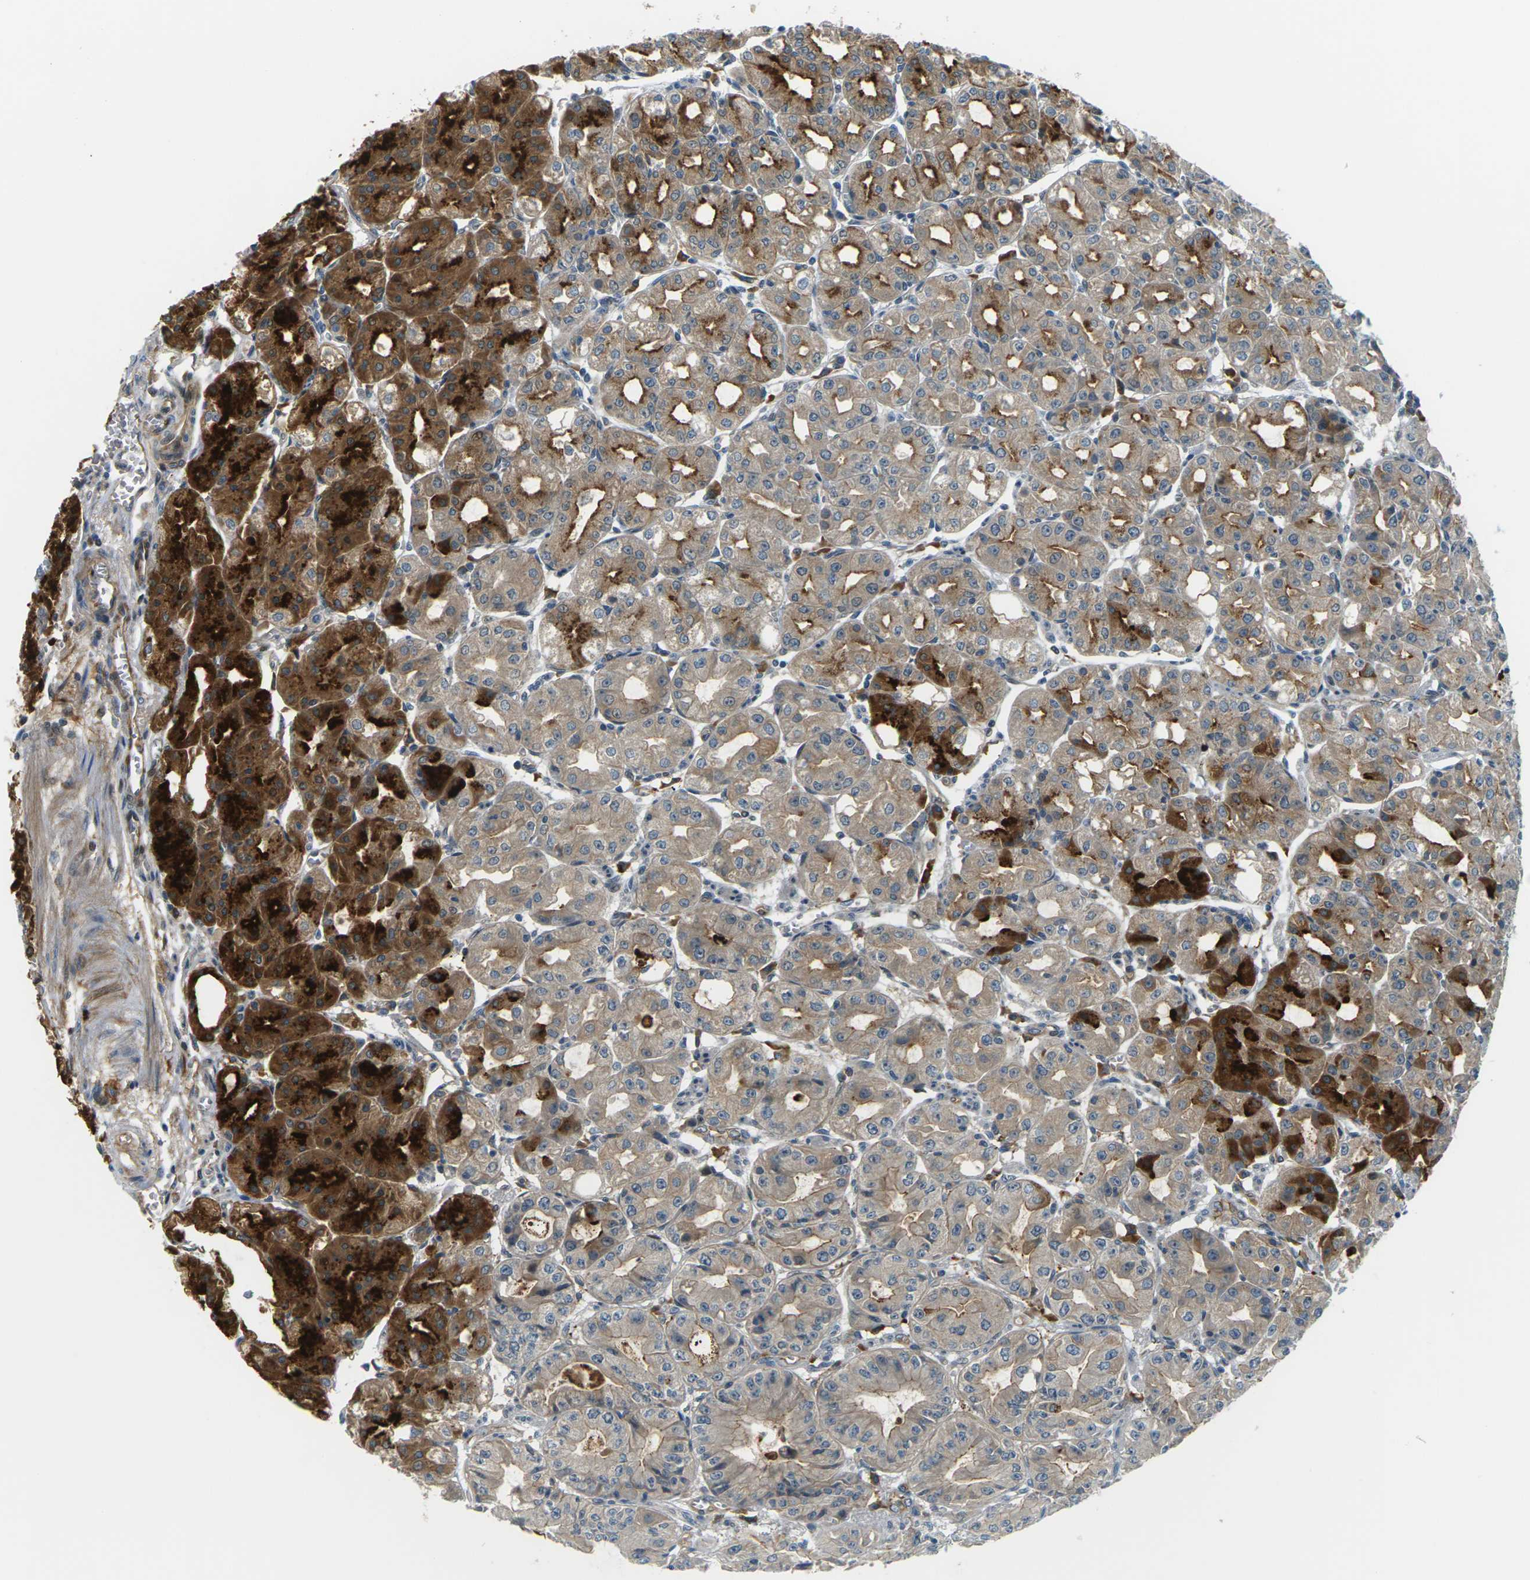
{"staining": {"intensity": "strong", "quantity": "25%-75%", "location": "cytoplasmic/membranous"}, "tissue": "stomach", "cell_type": "Glandular cells", "image_type": "normal", "snomed": [{"axis": "morphology", "description": "Normal tissue, NOS"}, {"axis": "topography", "description": "Stomach, lower"}], "caption": "Immunohistochemistry (IHC) micrograph of unremarkable stomach: human stomach stained using immunohistochemistry shows high levels of strong protein expression localized specifically in the cytoplasmic/membranous of glandular cells, appearing as a cytoplasmic/membranous brown color.", "gene": "SLC13A3", "patient": {"sex": "male", "age": 71}}